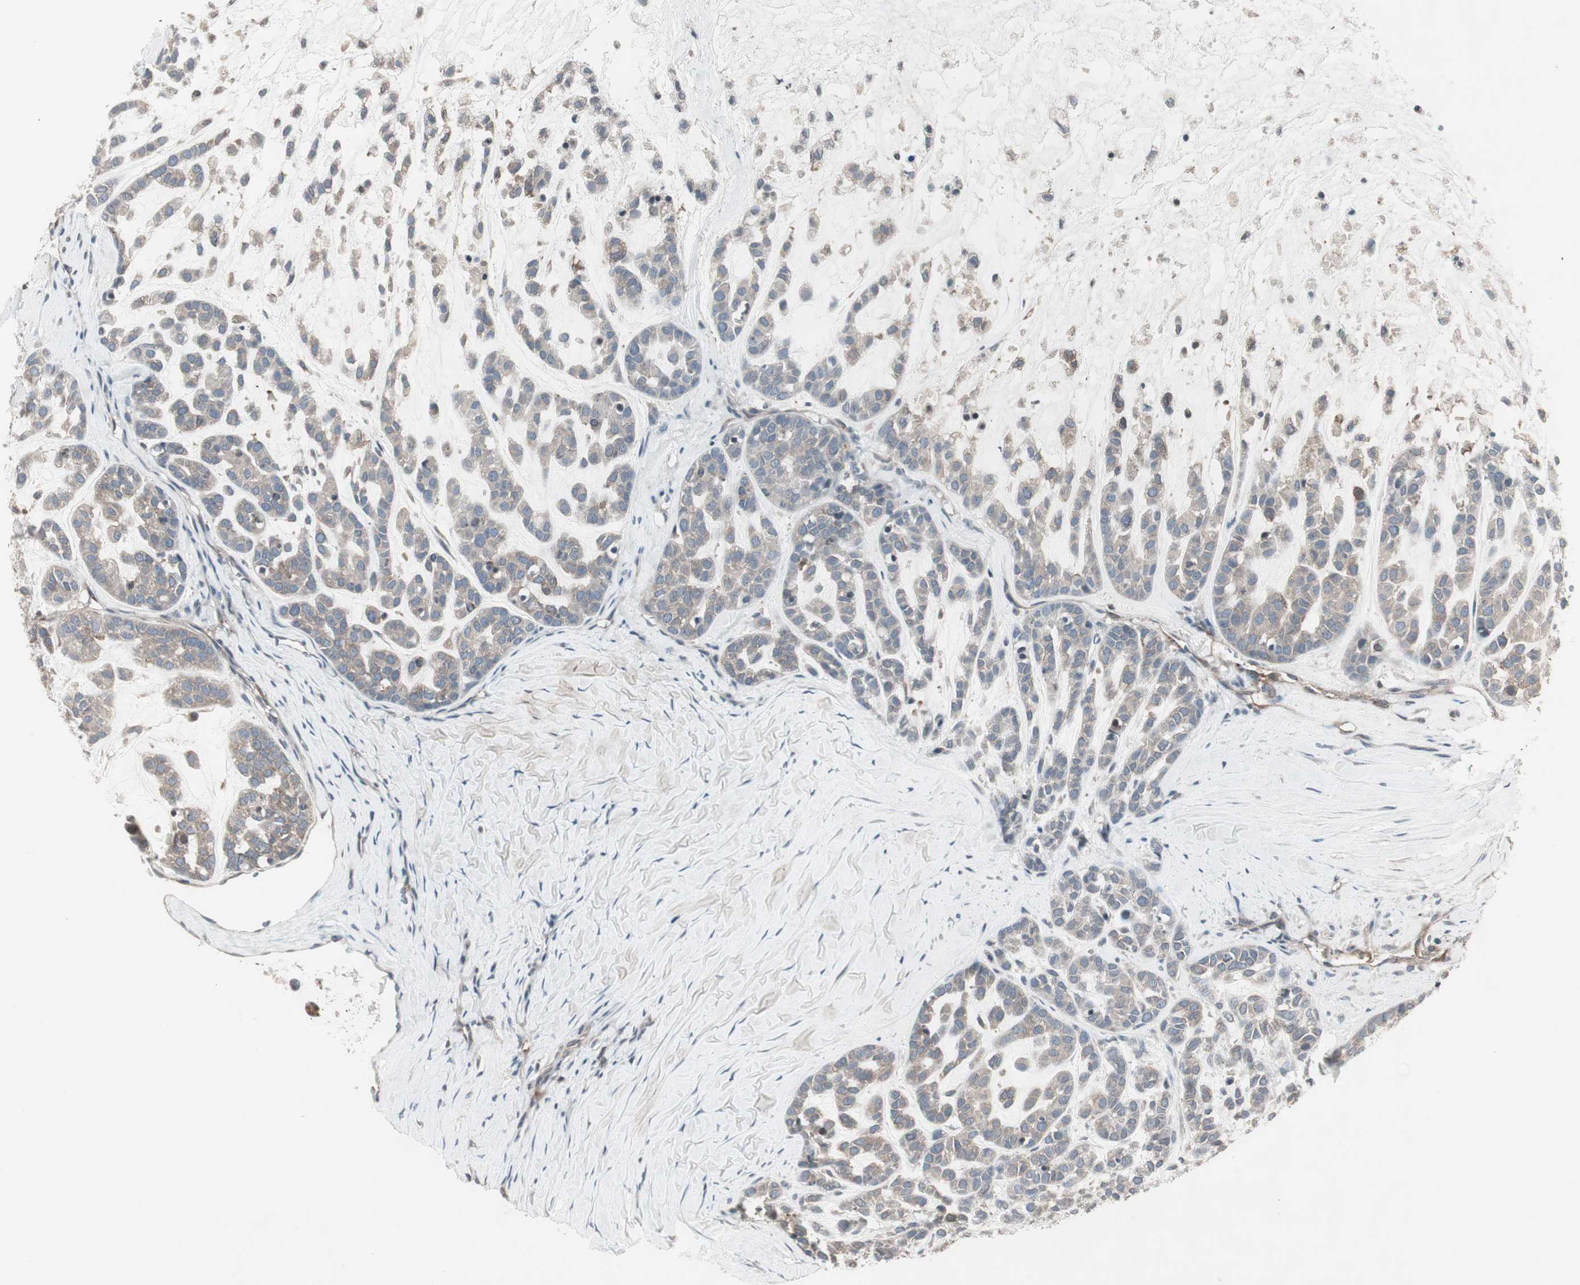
{"staining": {"intensity": "weak", "quantity": ">75%", "location": "cytoplasmic/membranous"}, "tissue": "head and neck cancer", "cell_type": "Tumor cells", "image_type": "cancer", "snomed": [{"axis": "morphology", "description": "Adenocarcinoma, NOS"}, {"axis": "morphology", "description": "Adenoma, NOS"}, {"axis": "topography", "description": "Head-Neck"}], "caption": "Human adenocarcinoma (head and neck) stained with a protein marker shows weak staining in tumor cells.", "gene": "ARHGEF1", "patient": {"sex": "female", "age": 55}}